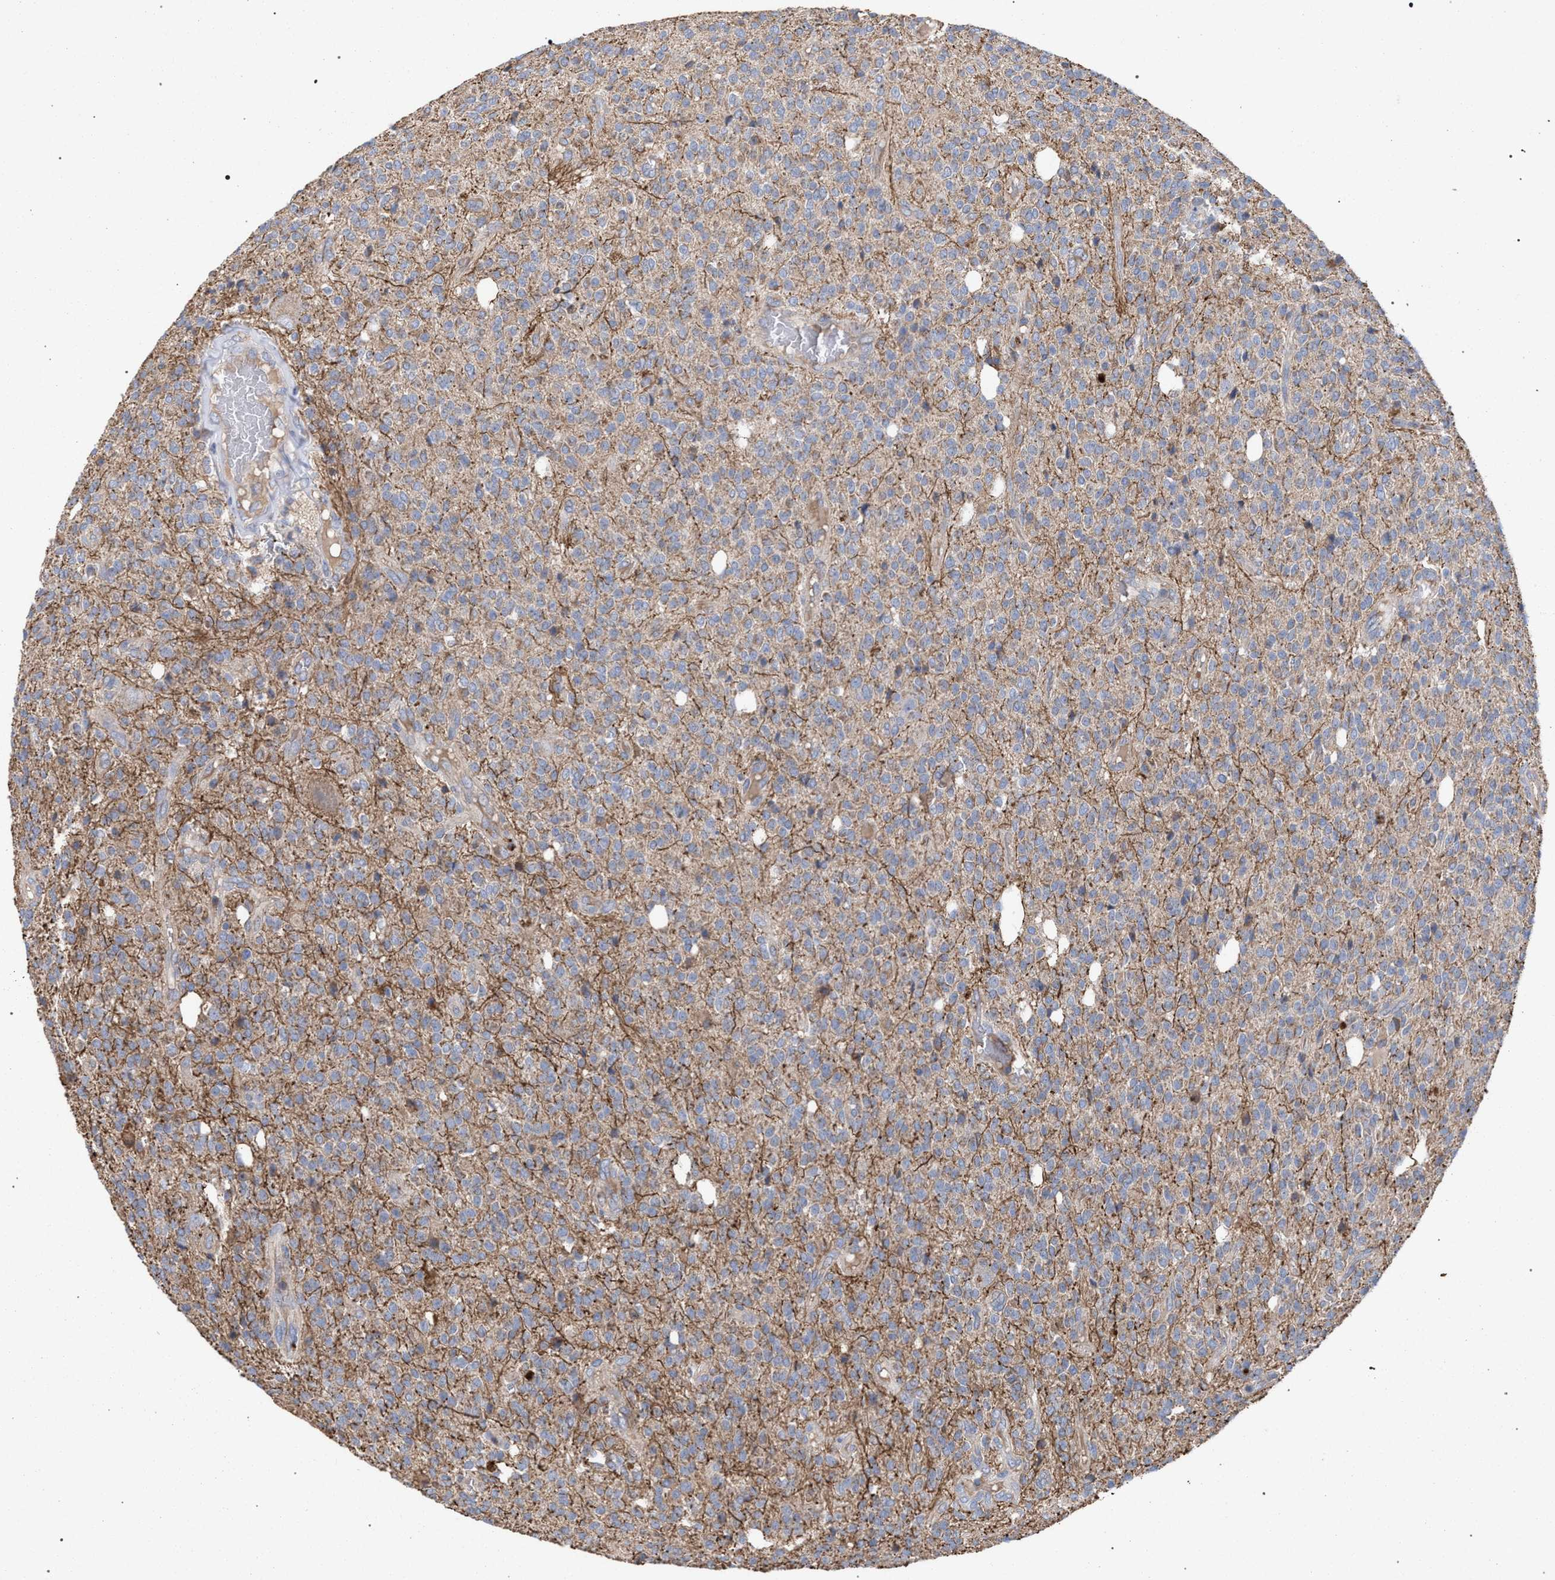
{"staining": {"intensity": "weak", "quantity": "<25%", "location": "cytoplasmic/membranous"}, "tissue": "glioma", "cell_type": "Tumor cells", "image_type": "cancer", "snomed": [{"axis": "morphology", "description": "Glioma, malignant, High grade"}, {"axis": "topography", "description": "Brain"}], "caption": "Protein analysis of malignant glioma (high-grade) exhibits no significant expression in tumor cells. Nuclei are stained in blue.", "gene": "BCL2L12", "patient": {"sex": "male", "age": 34}}